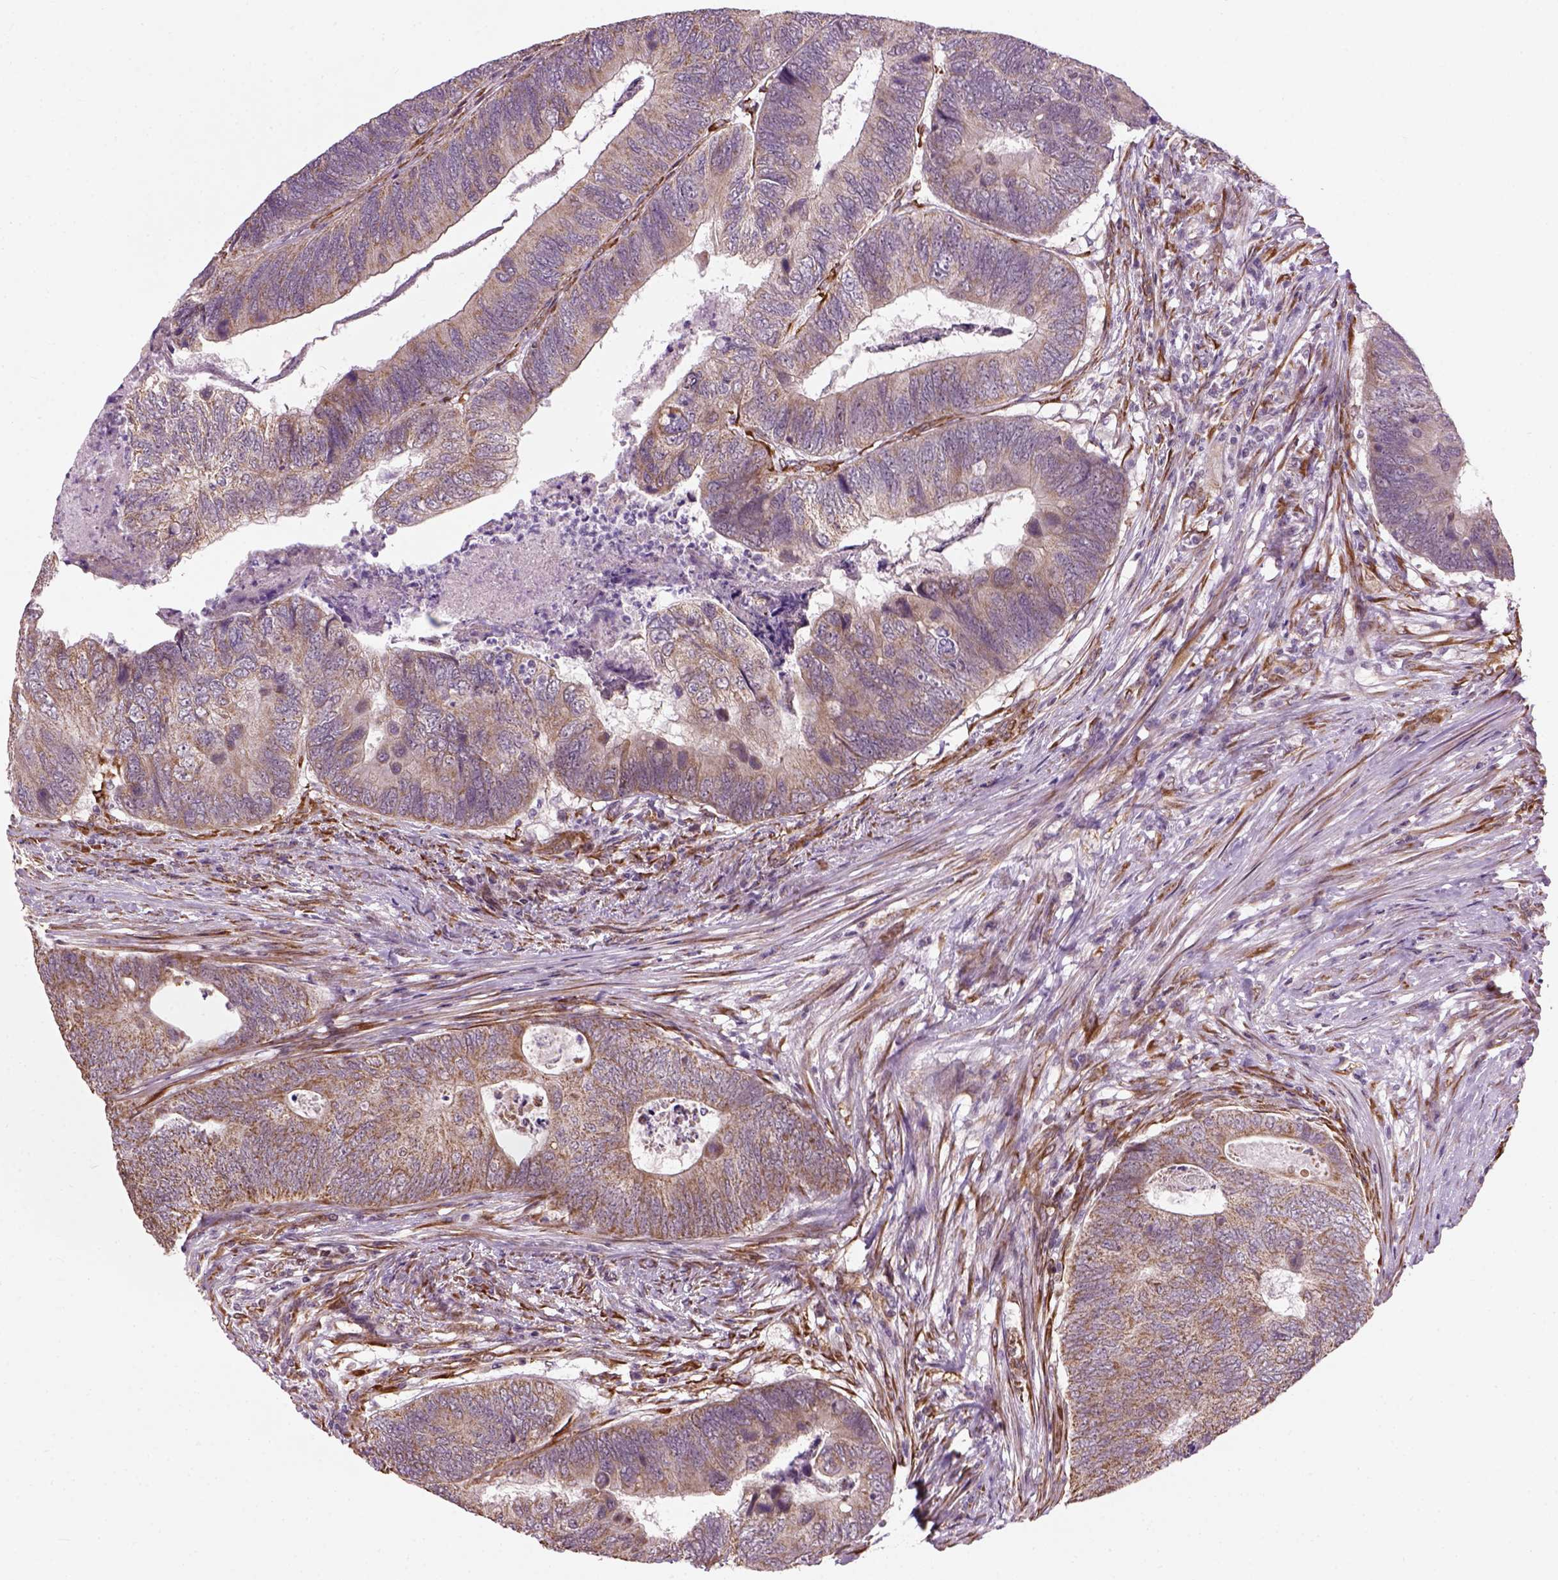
{"staining": {"intensity": "weak", "quantity": "25%-75%", "location": "cytoplasmic/membranous"}, "tissue": "colorectal cancer", "cell_type": "Tumor cells", "image_type": "cancer", "snomed": [{"axis": "morphology", "description": "Adenocarcinoma, NOS"}, {"axis": "topography", "description": "Colon"}], "caption": "Protein analysis of colorectal adenocarcinoma tissue demonstrates weak cytoplasmic/membranous positivity in about 25%-75% of tumor cells.", "gene": "XK", "patient": {"sex": "female", "age": 67}}